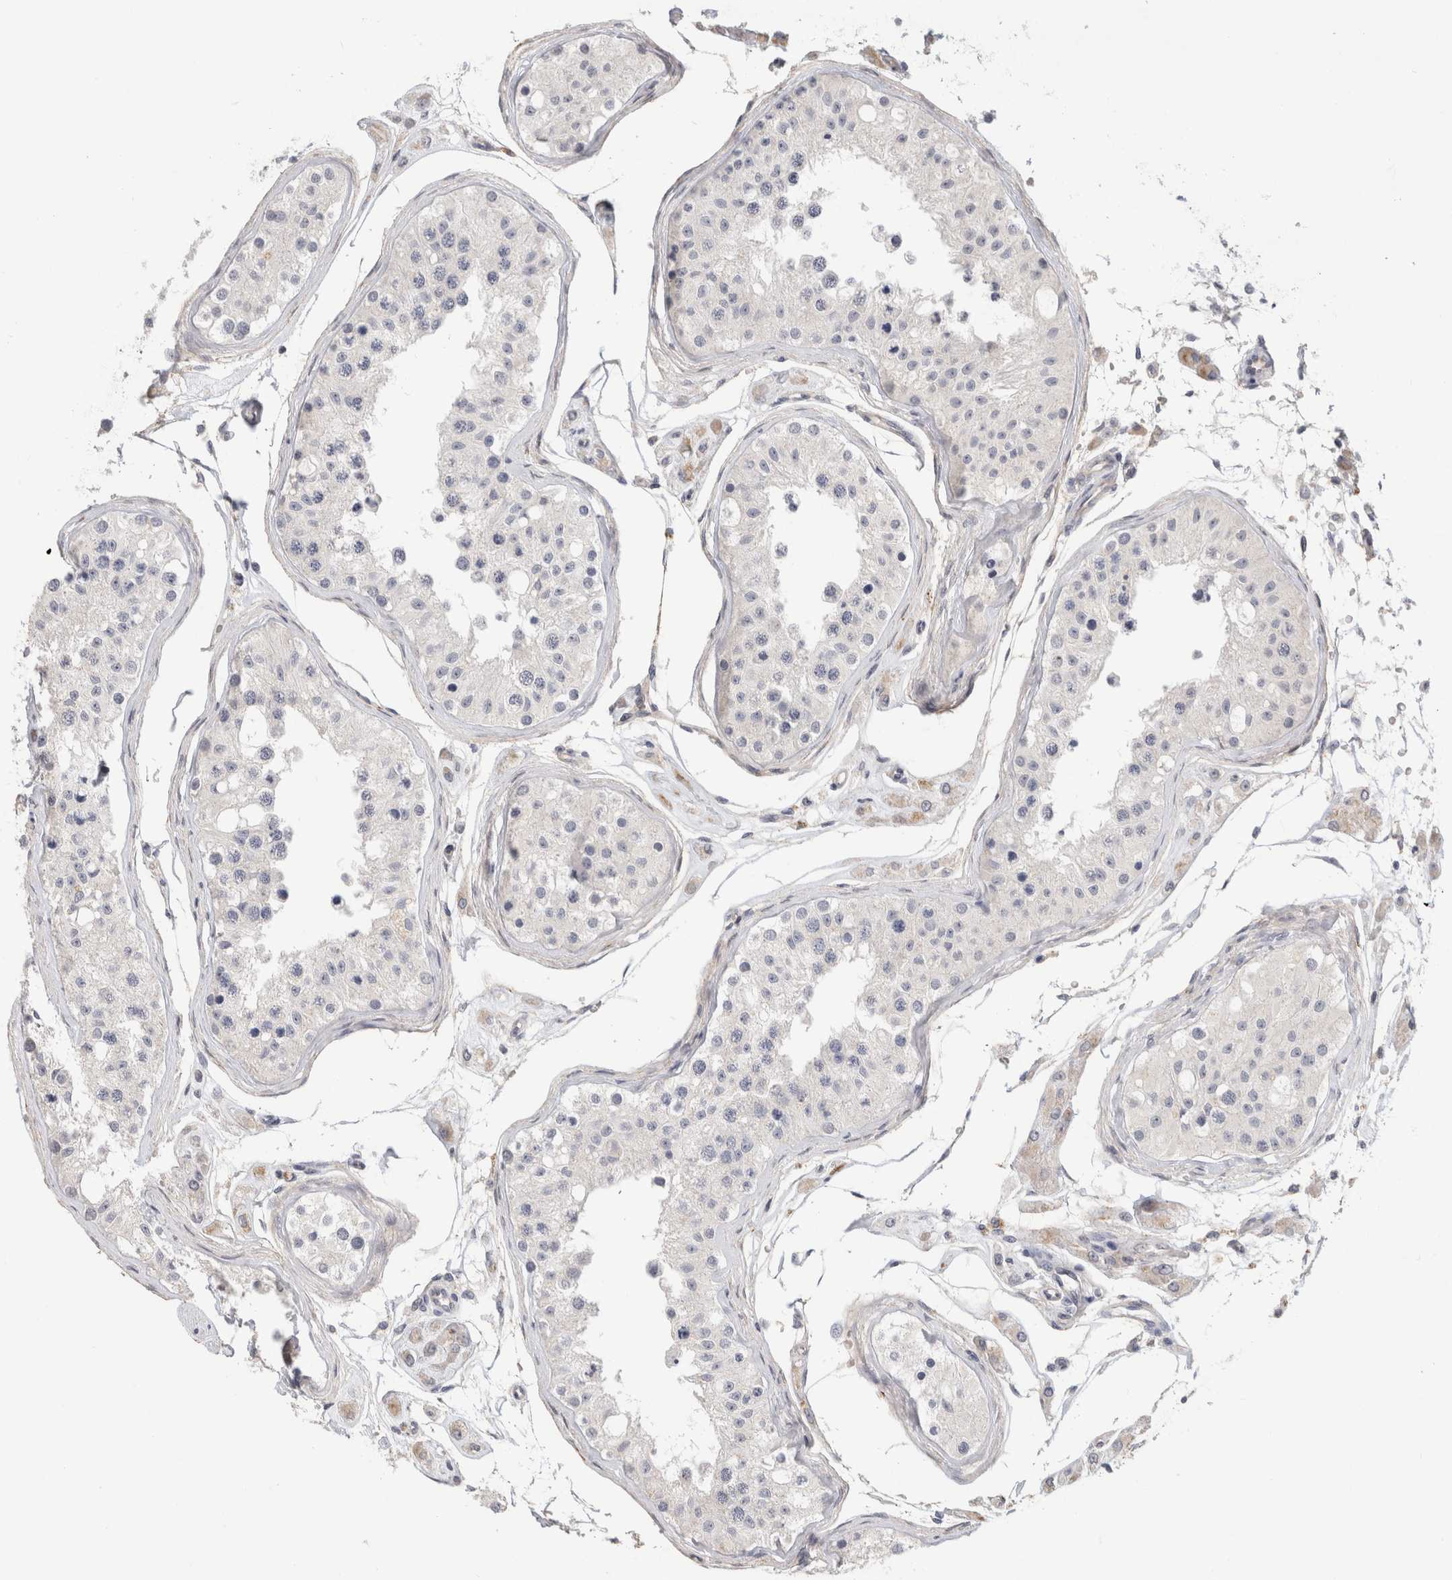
{"staining": {"intensity": "negative", "quantity": "none", "location": "none"}, "tissue": "testis", "cell_type": "Cells in seminiferous ducts", "image_type": "normal", "snomed": [{"axis": "morphology", "description": "Normal tissue, NOS"}, {"axis": "morphology", "description": "Adenocarcinoma, metastatic, NOS"}, {"axis": "topography", "description": "Testis"}], "caption": "IHC image of normal testis stained for a protein (brown), which shows no positivity in cells in seminiferous ducts.", "gene": "AFP", "patient": {"sex": "male", "age": 26}}